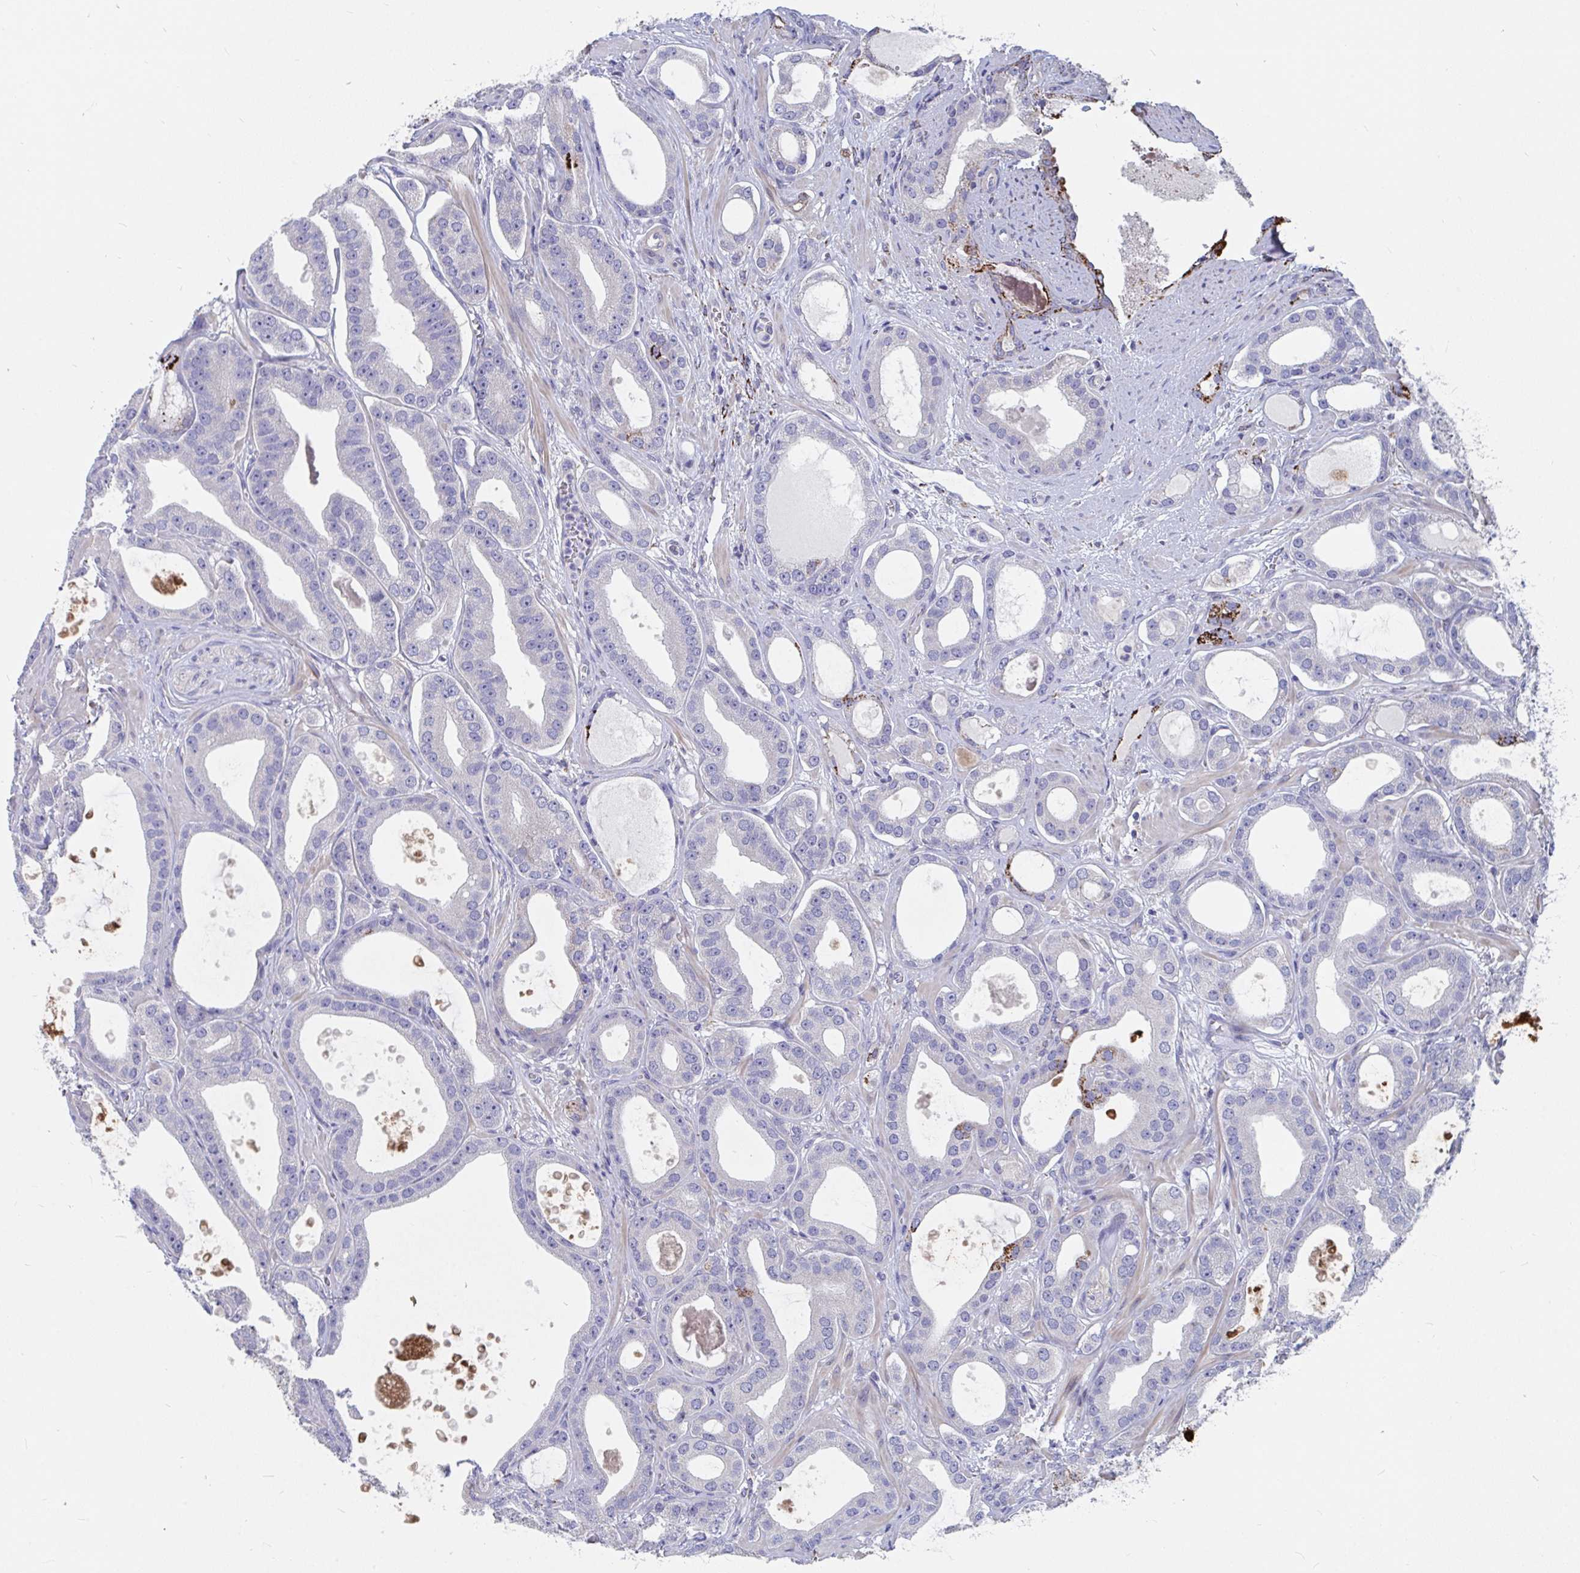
{"staining": {"intensity": "strong", "quantity": "<25%", "location": "cytoplasmic/membranous"}, "tissue": "prostate cancer", "cell_type": "Tumor cells", "image_type": "cancer", "snomed": [{"axis": "morphology", "description": "Adenocarcinoma, High grade"}, {"axis": "topography", "description": "Prostate"}], "caption": "Protein expression analysis of prostate cancer shows strong cytoplasmic/membranous staining in approximately <25% of tumor cells. The protein is stained brown, and the nuclei are stained in blue (DAB (3,3'-diaminobenzidine) IHC with brightfield microscopy, high magnification).", "gene": "FAM156B", "patient": {"sex": "male", "age": 65}}